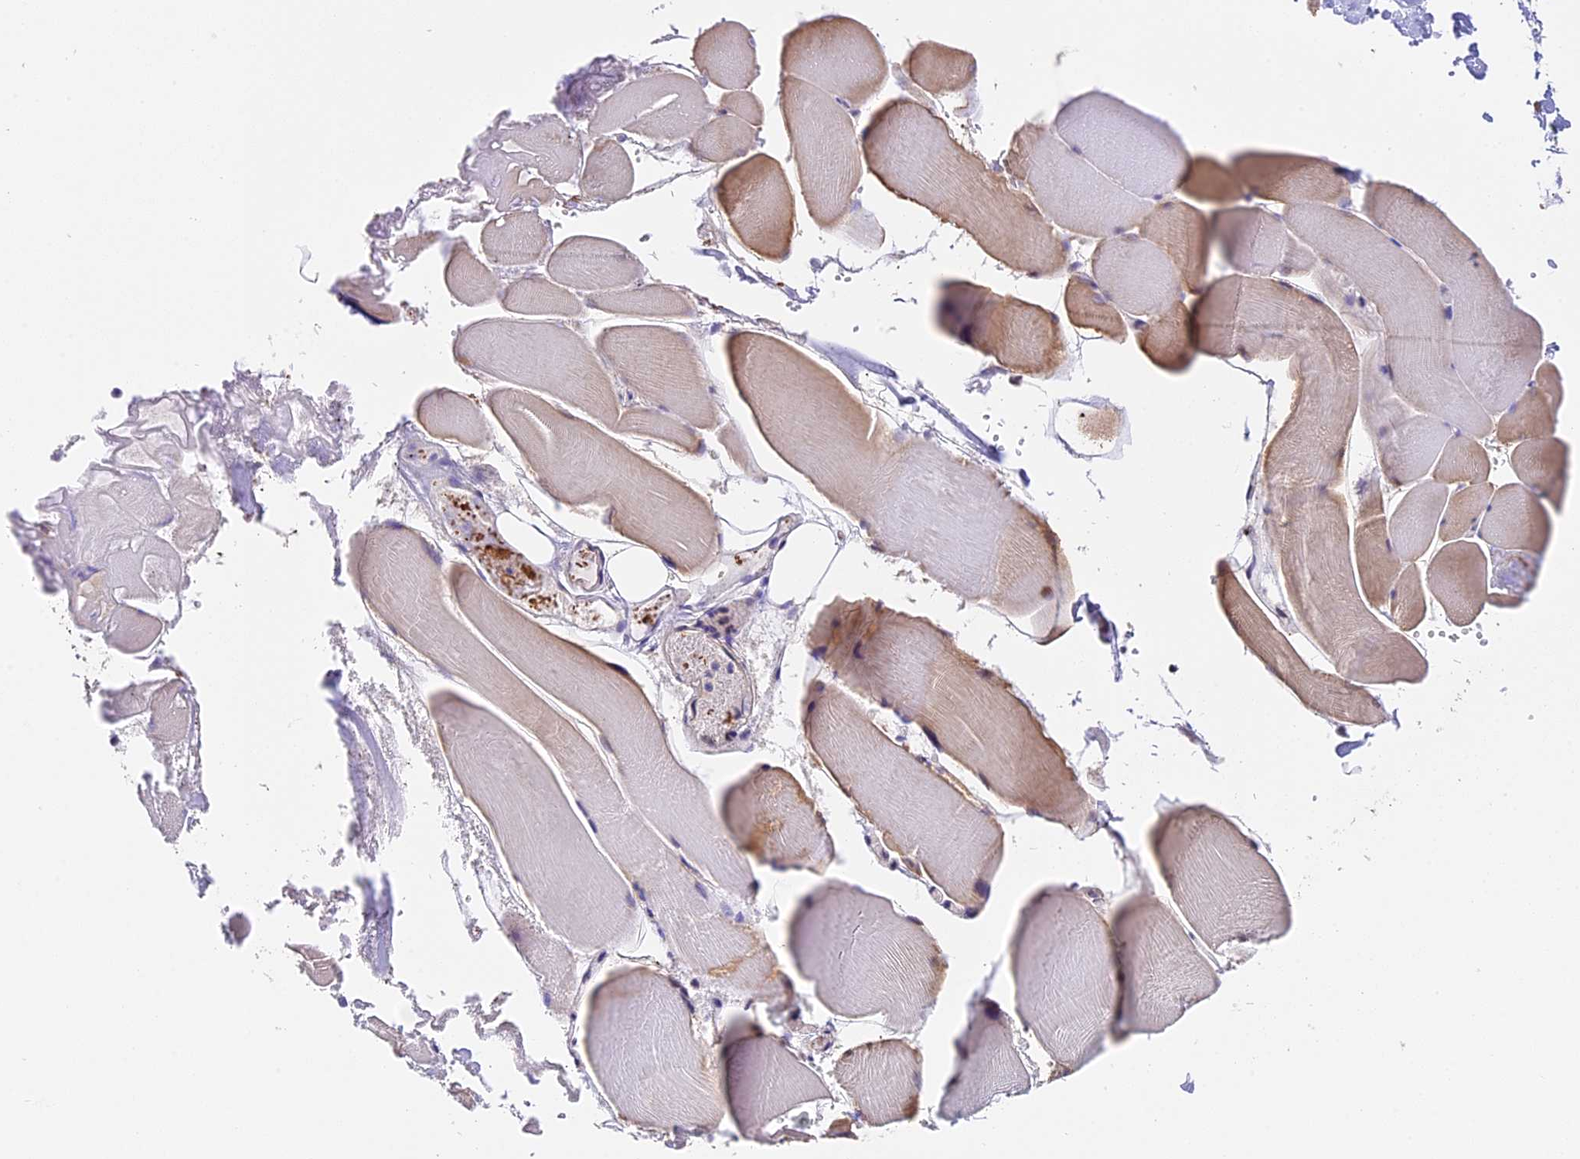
{"staining": {"intensity": "moderate", "quantity": "25%-75%", "location": "cytoplasmic/membranous,nuclear"}, "tissue": "skeletal muscle", "cell_type": "Myocytes", "image_type": "normal", "snomed": [{"axis": "morphology", "description": "Normal tissue, NOS"}, {"axis": "morphology", "description": "Basal cell carcinoma"}, {"axis": "topography", "description": "Skeletal muscle"}], "caption": "An image of skeletal muscle stained for a protein shows moderate cytoplasmic/membranous,nuclear brown staining in myocytes. (Stains: DAB (3,3'-diaminobenzidine) in brown, nuclei in blue, Microscopy: brightfield microscopy at high magnification).", "gene": "HERPUD1", "patient": {"sex": "female", "age": 64}}